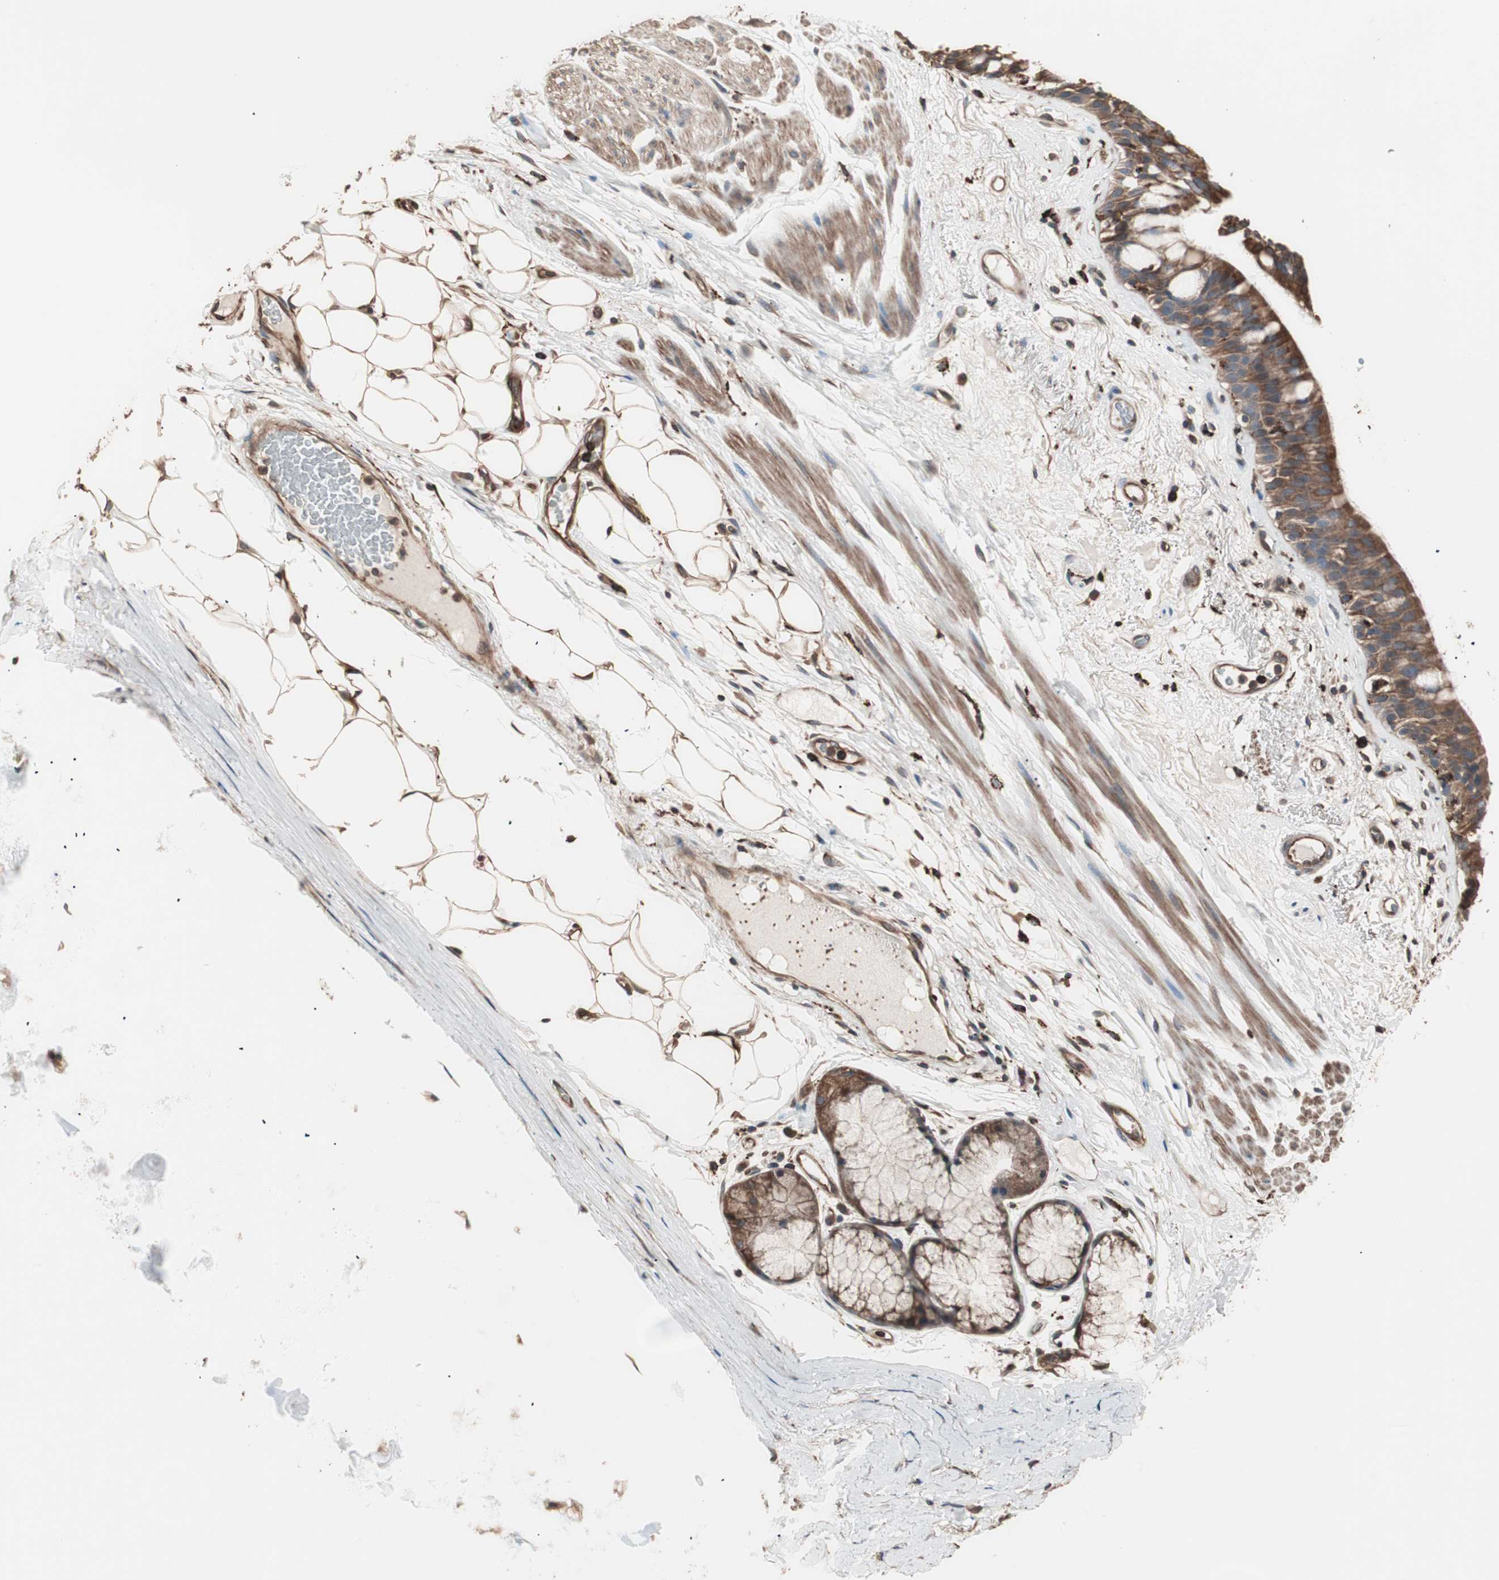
{"staining": {"intensity": "strong", "quantity": ">75%", "location": "cytoplasmic/membranous"}, "tissue": "bronchus", "cell_type": "Respiratory epithelial cells", "image_type": "normal", "snomed": [{"axis": "morphology", "description": "Normal tissue, NOS"}, {"axis": "topography", "description": "Bronchus"}], "caption": "Immunohistochemical staining of unremarkable bronchus shows strong cytoplasmic/membranous protein positivity in about >75% of respiratory epithelial cells.", "gene": "CCT3", "patient": {"sex": "male", "age": 66}}